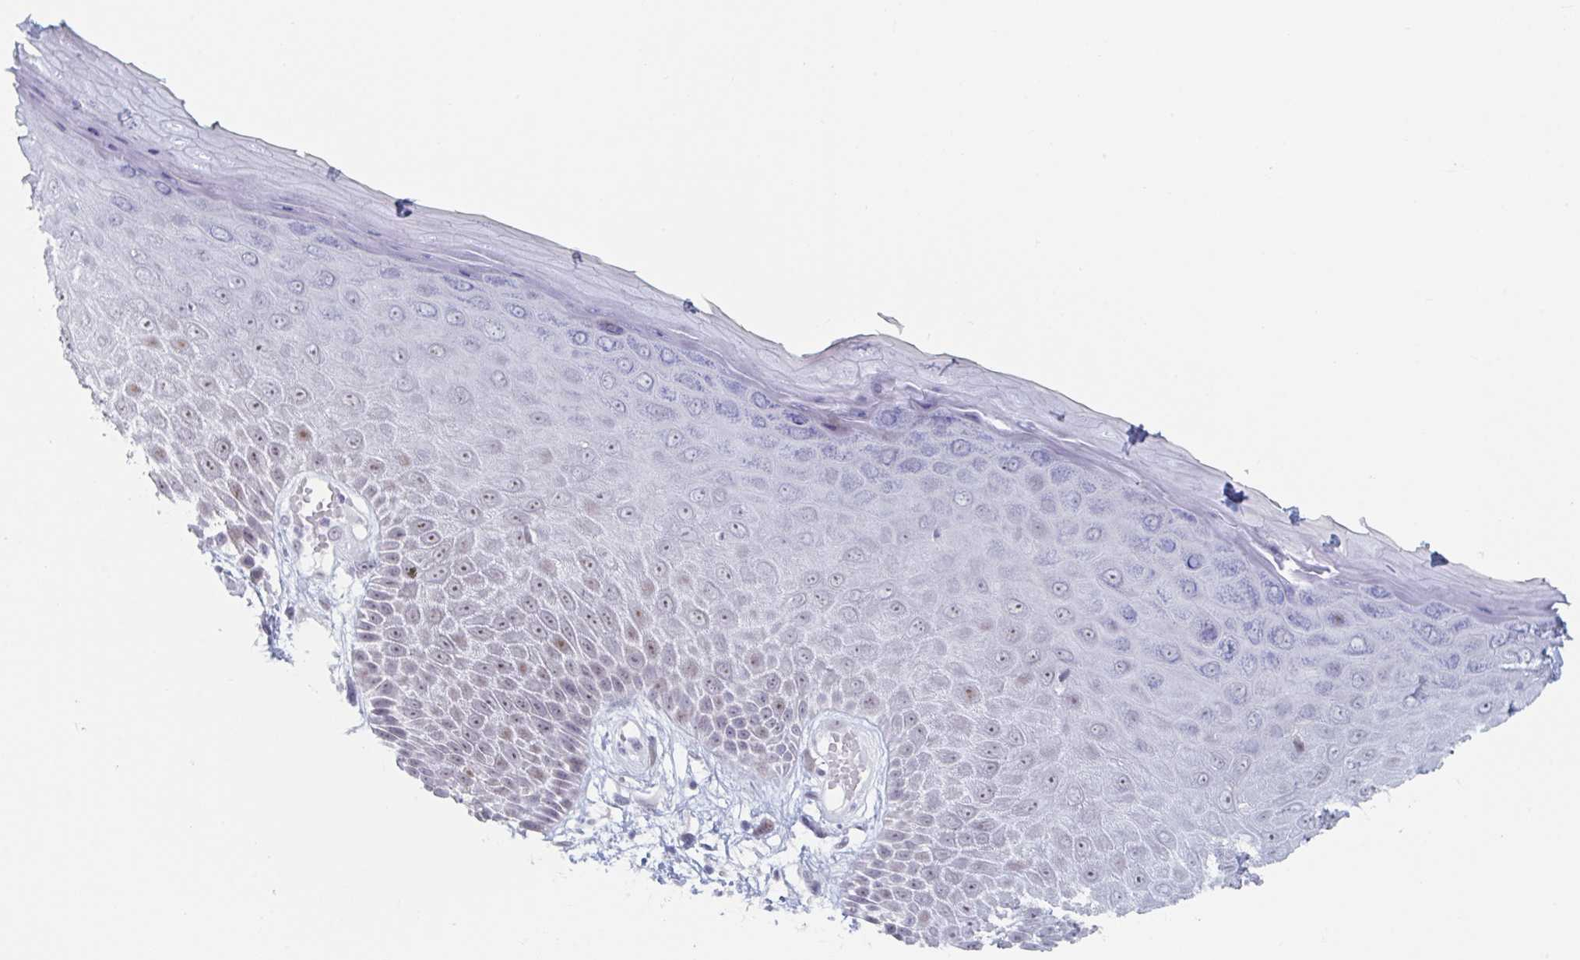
{"staining": {"intensity": "moderate", "quantity": "25%-75%", "location": "nuclear"}, "tissue": "skin", "cell_type": "Epidermal cells", "image_type": "normal", "snomed": [{"axis": "morphology", "description": "Normal tissue, NOS"}, {"axis": "topography", "description": "Anal"}, {"axis": "topography", "description": "Peripheral nerve tissue"}], "caption": "Moderate nuclear protein staining is identified in about 25%-75% of epidermal cells in skin. The protein of interest is shown in brown color, while the nuclei are stained blue.", "gene": "NR1H2", "patient": {"sex": "male", "age": 78}}